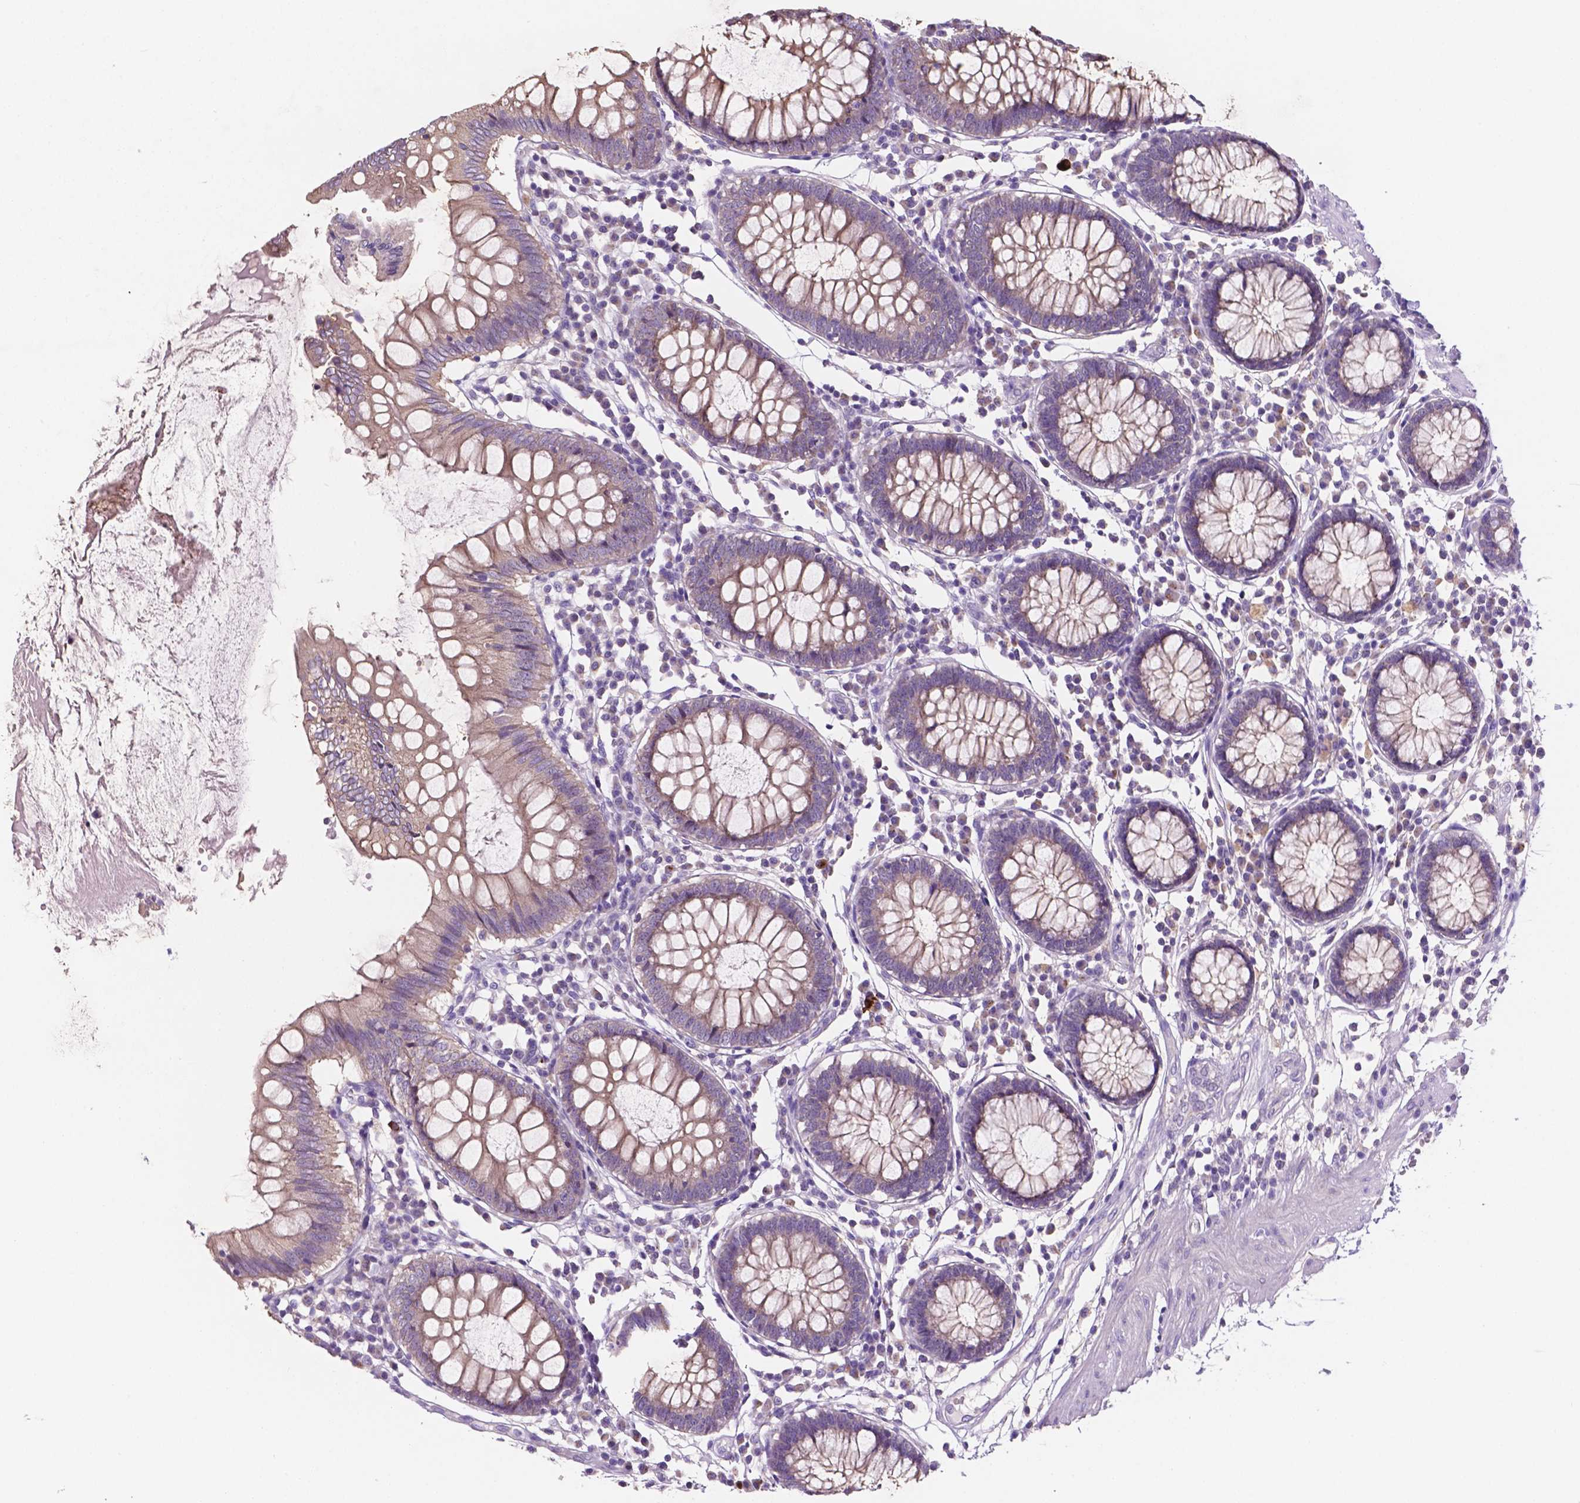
{"staining": {"intensity": "weak", "quantity": "25%-75%", "location": "cytoplasmic/membranous"}, "tissue": "colon", "cell_type": "Endothelial cells", "image_type": "normal", "snomed": [{"axis": "morphology", "description": "Normal tissue, NOS"}, {"axis": "morphology", "description": "Adenocarcinoma, NOS"}, {"axis": "topography", "description": "Colon"}], "caption": "IHC (DAB (3,3'-diaminobenzidine)) staining of unremarkable human colon shows weak cytoplasmic/membranous protein positivity in about 25%-75% of endothelial cells.", "gene": "MKRN2OS", "patient": {"sex": "male", "age": 83}}